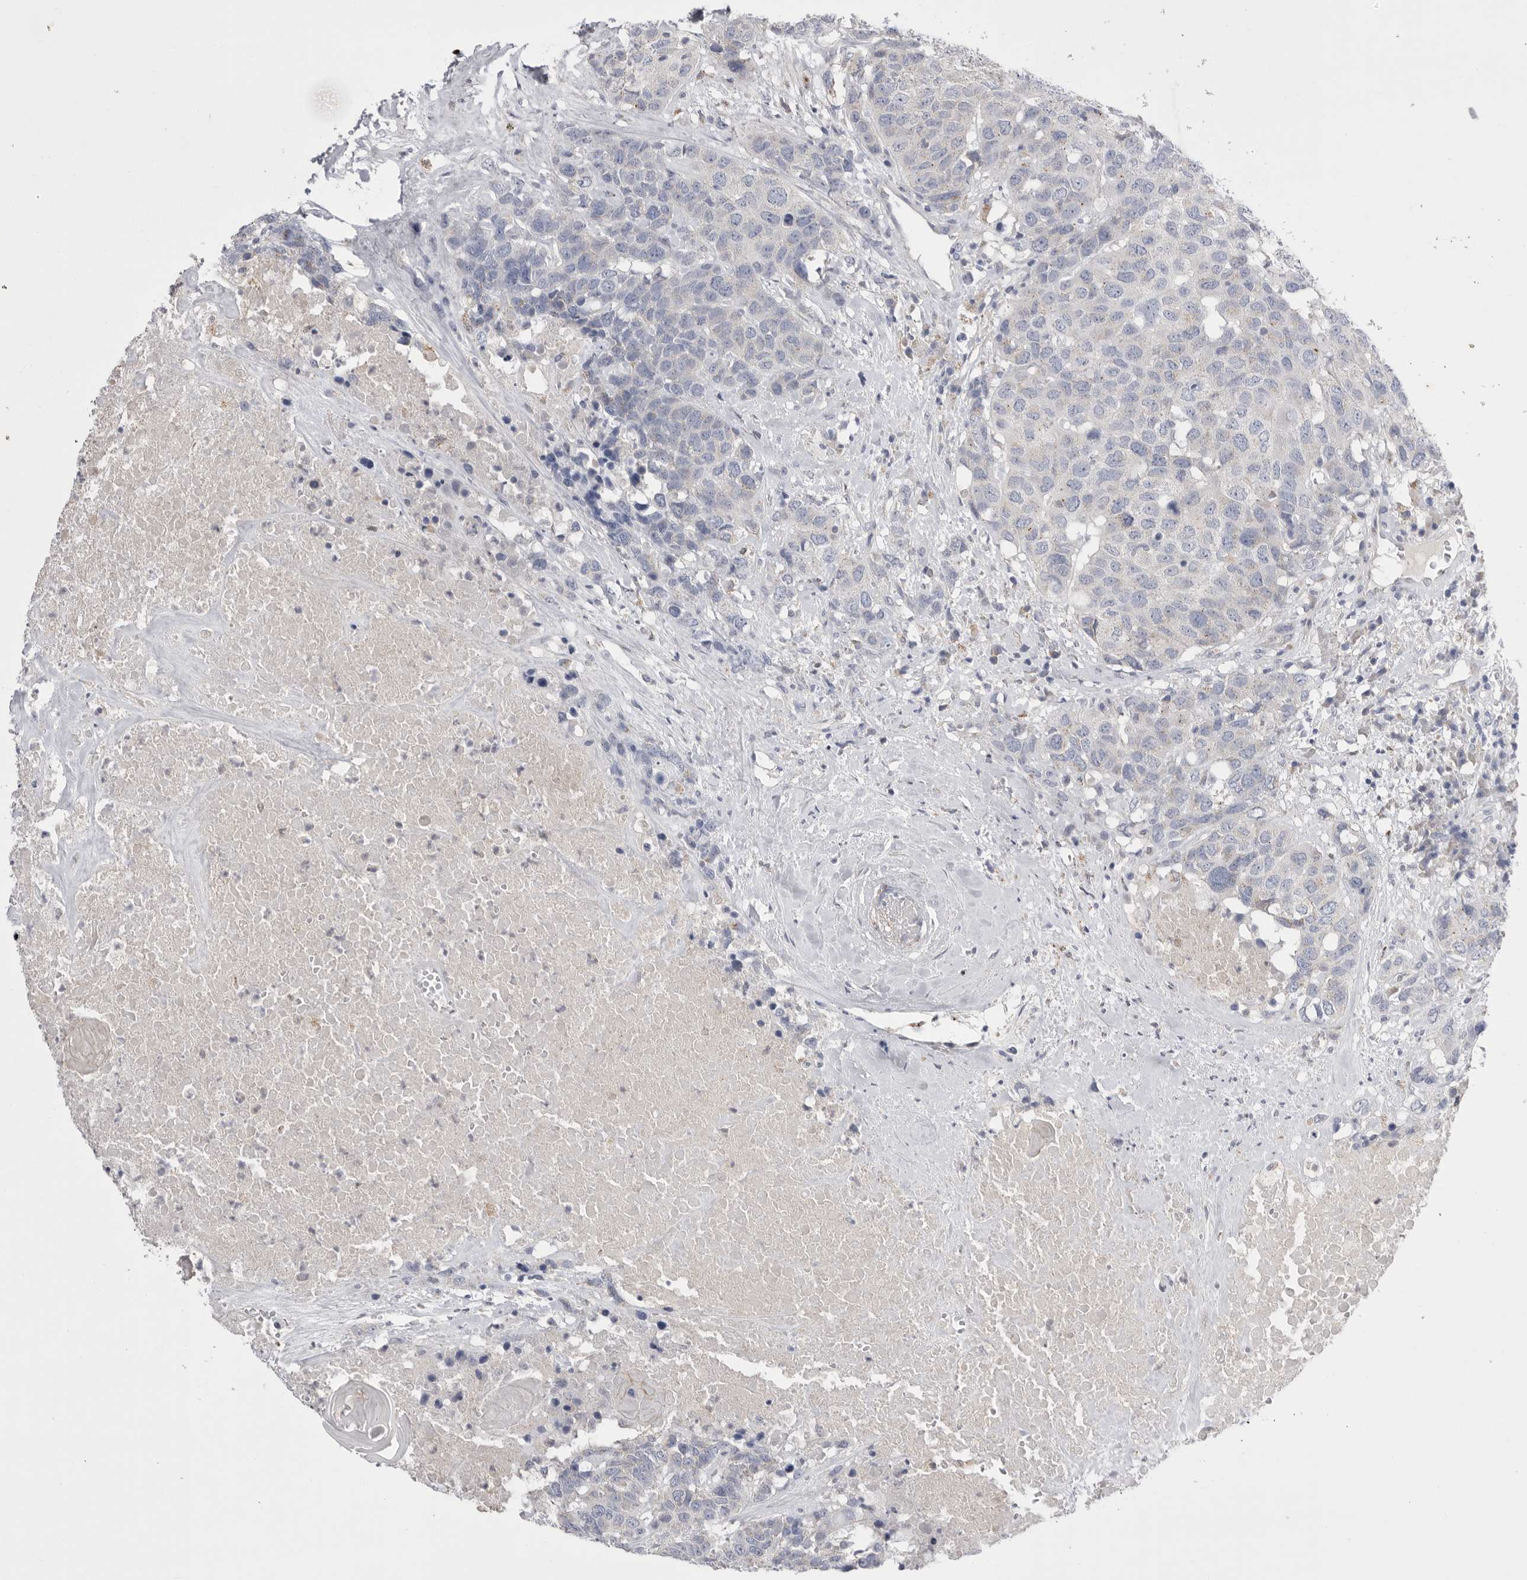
{"staining": {"intensity": "negative", "quantity": "none", "location": "none"}, "tissue": "head and neck cancer", "cell_type": "Tumor cells", "image_type": "cancer", "snomed": [{"axis": "morphology", "description": "Squamous cell carcinoma, NOS"}, {"axis": "topography", "description": "Head-Neck"}], "caption": "A photomicrograph of head and neck cancer (squamous cell carcinoma) stained for a protein reveals no brown staining in tumor cells.", "gene": "CCDC126", "patient": {"sex": "male", "age": 66}}